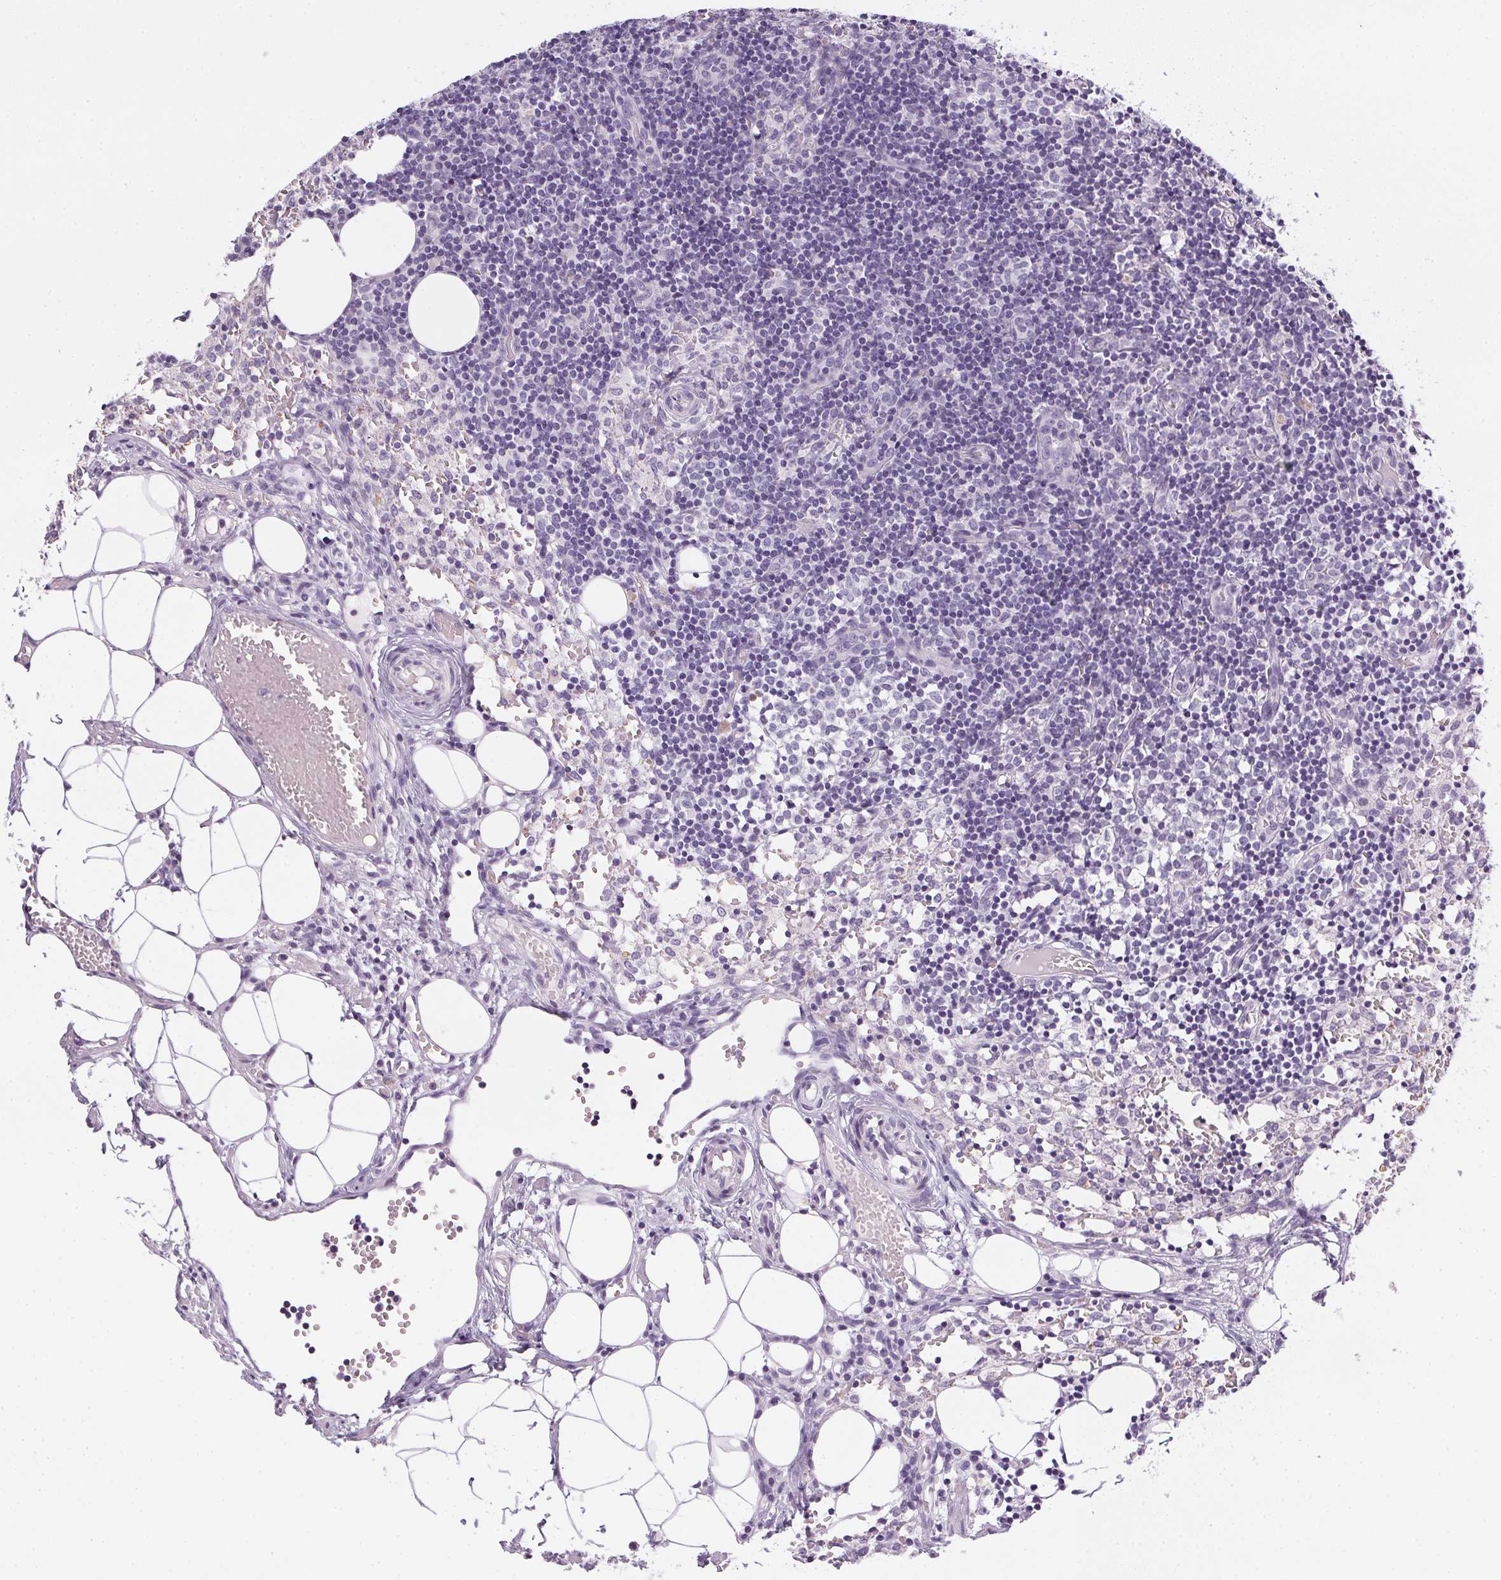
{"staining": {"intensity": "negative", "quantity": "none", "location": "none"}, "tissue": "lymph node", "cell_type": "Germinal center cells", "image_type": "normal", "snomed": [{"axis": "morphology", "description": "Normal tissue, NOS"}, {"axis": "topography", "description": "Lymph node"}], "caption": "Benign lymph node was stained to show a protein in brown. There is no significant staining in germinal center cells. The staining is performed using DAB brown chromogen with nuclei counter-stained in using hematoxylin.", "gene": "GSDMC", "patient": {"sex": "female", "age": 41}}